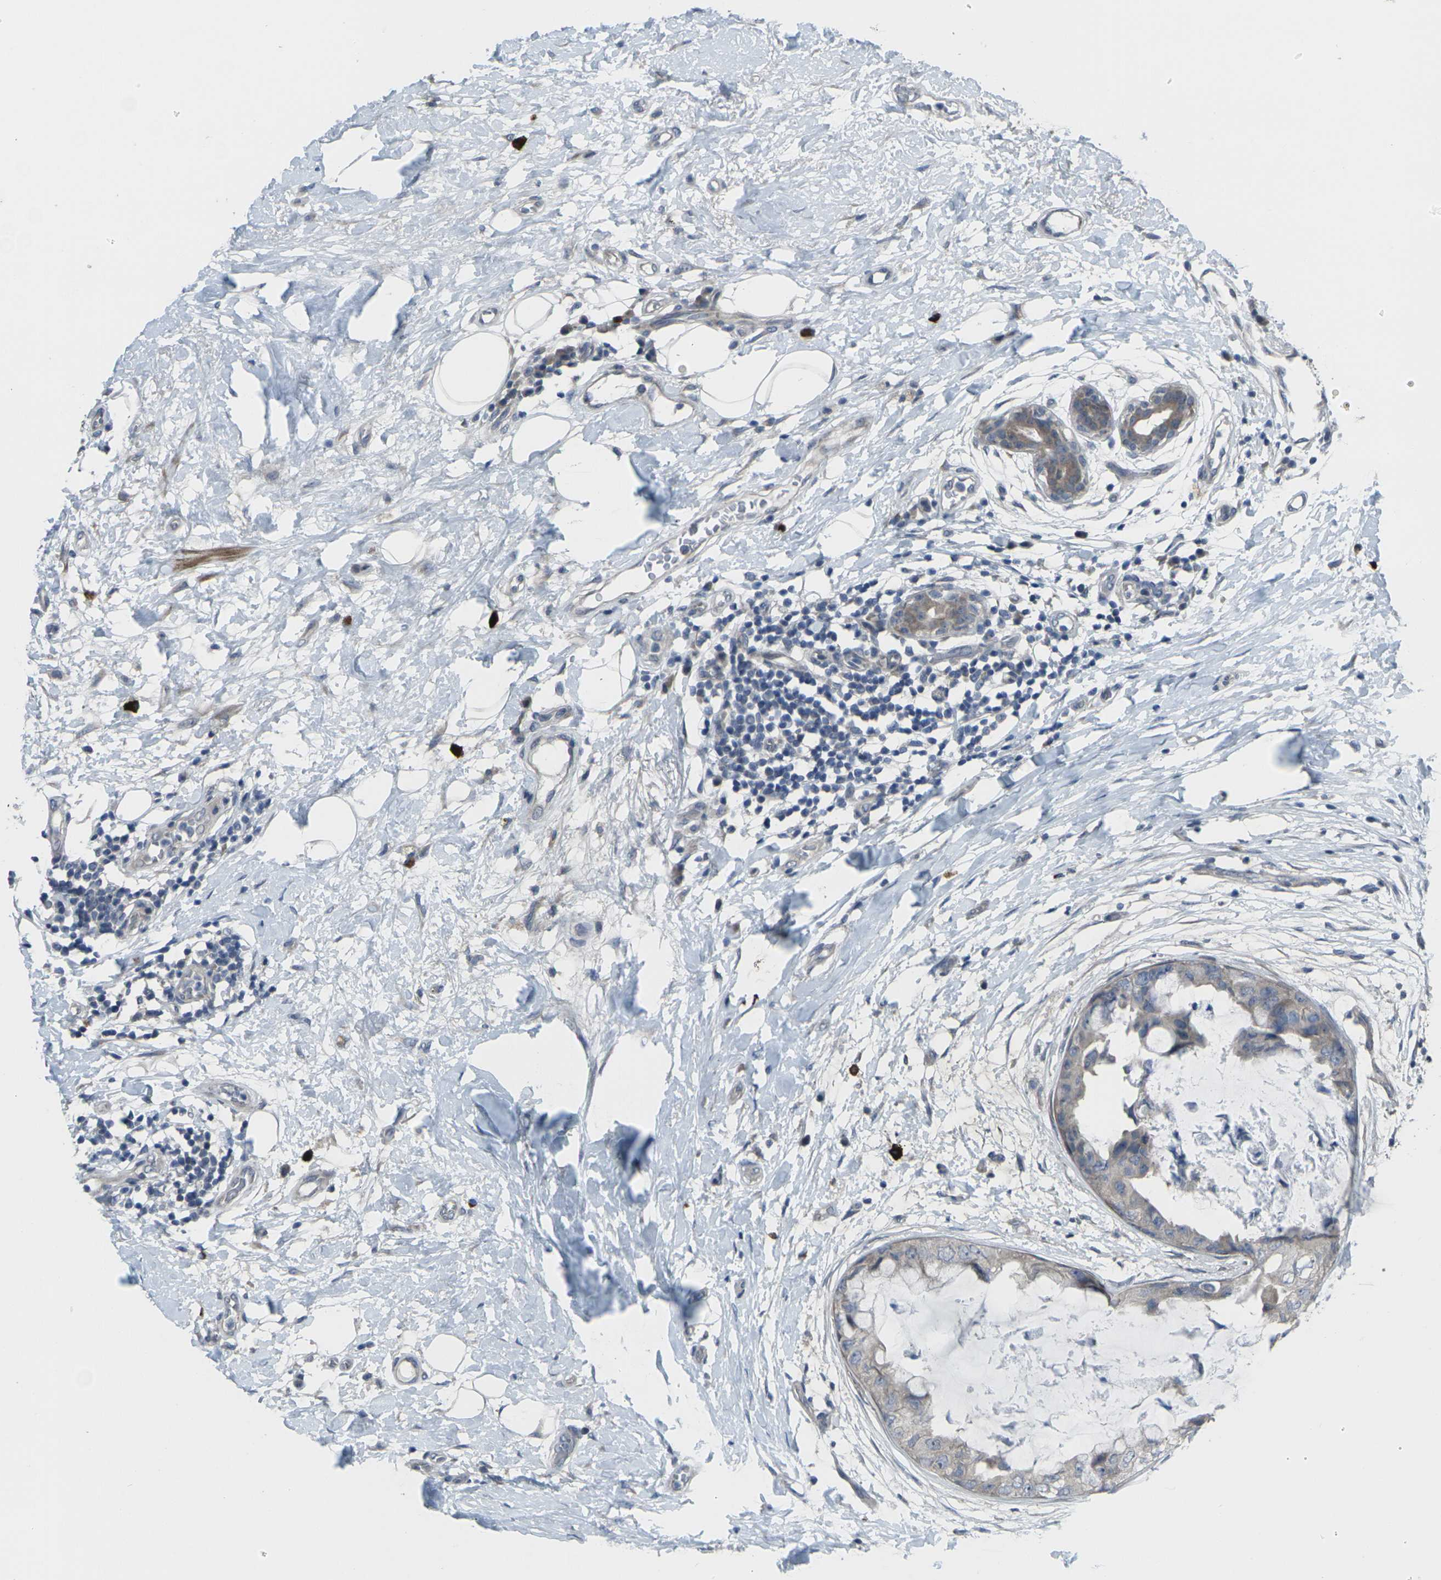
{"staining": {"intensity": "weak", "quantity": ">75%", "location": "cytoplasmic/membranous"}, "tissue": "breast cancer", "cell_type": "Tumor cells", "image_type": "cancer", "snomed": [{"axis": "morphology", "description": "Duct carcinoma"}, {"axis": "topography", "description": "Breast"}], "caption": "Breast cancer tissue shows weak cytoplasmic/membranous staining in approximately >75% of tumor cells, visualized by immunohistochemistry.", "gene": "CCR10", "patient": {"sex": "female", "age": 40}}